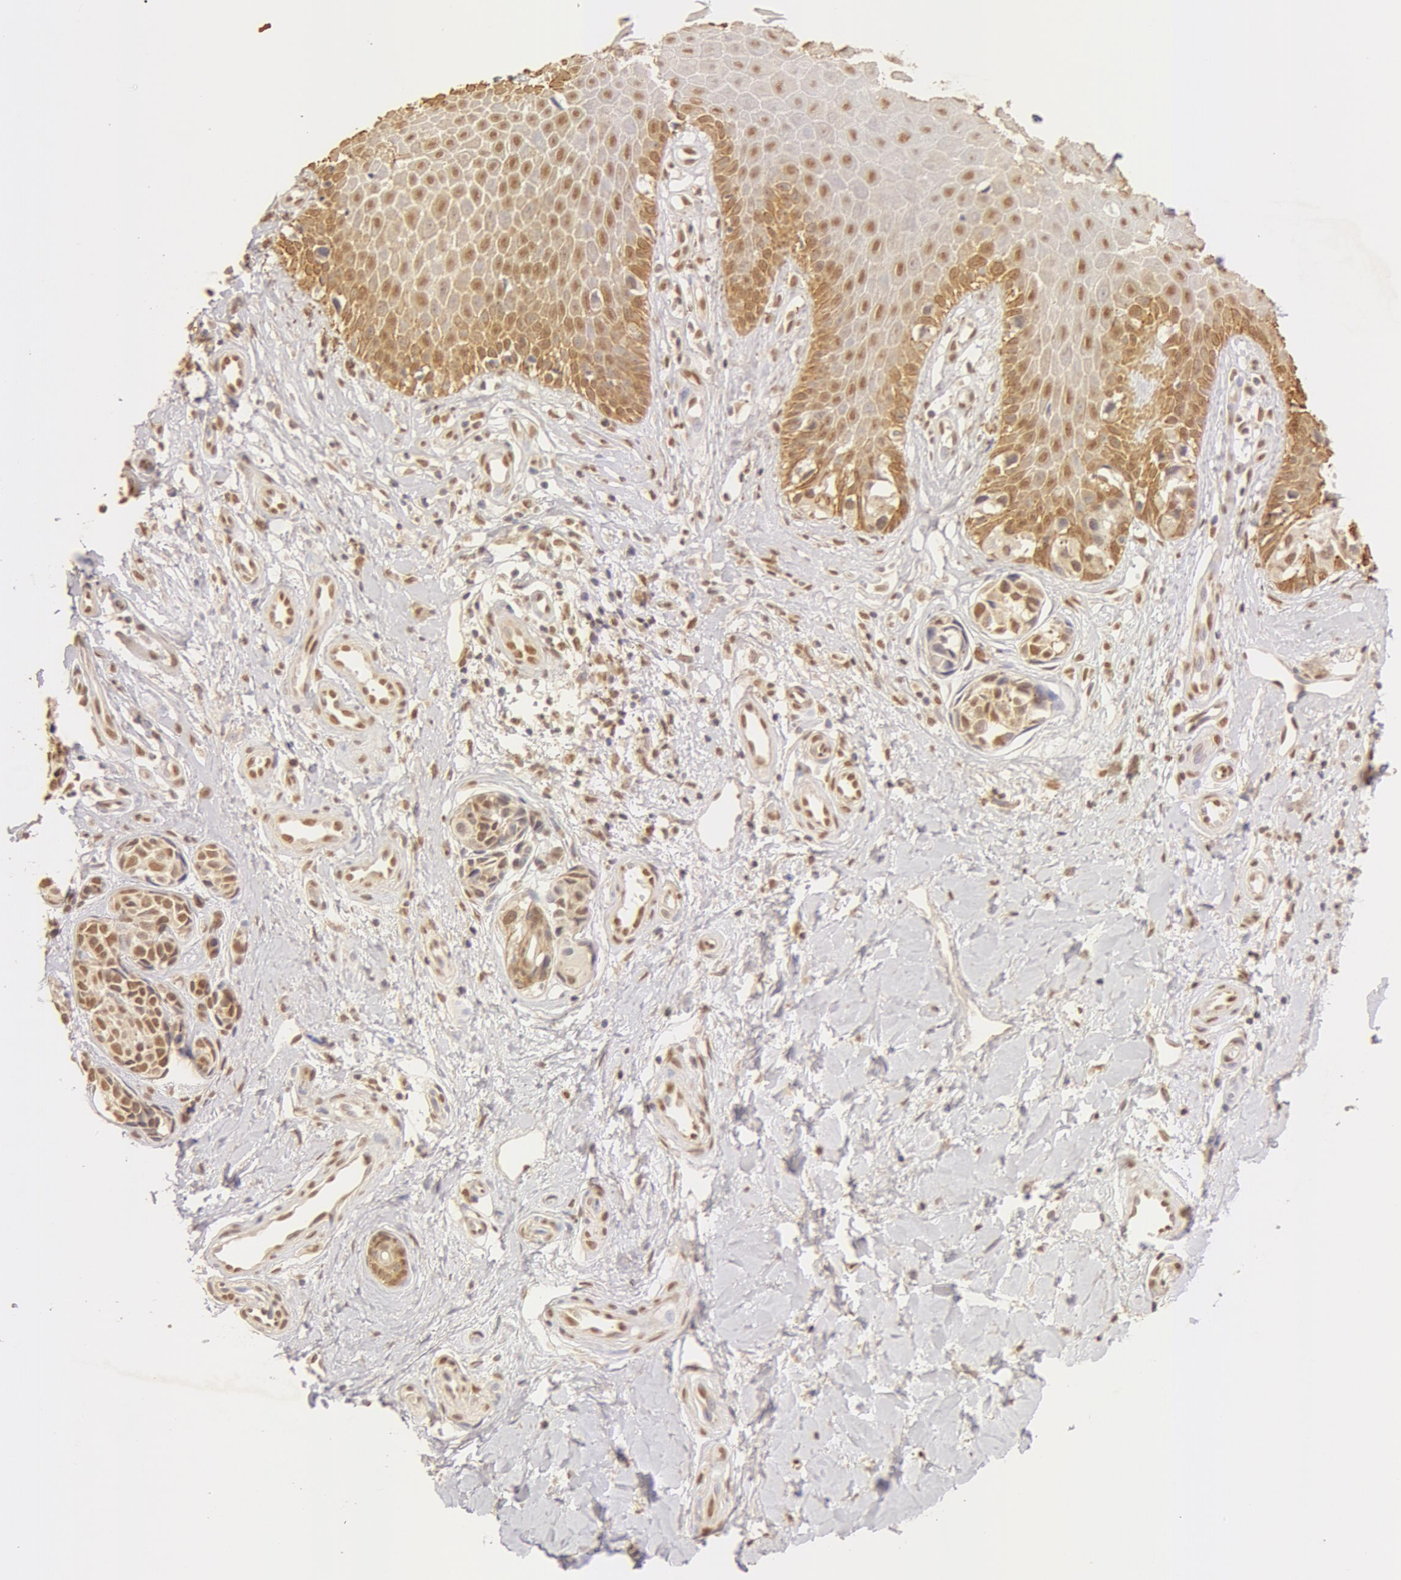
{"staining": {"intensity": "moderate", "quantity": ">75%", "location": "cytoplasmic/membranous,nuclear"}, "tissue": "melanoma", "cell_type": "Tumor cells", "image_type": "cancer", "snomed": [{"axis": "morphology", "description": "Malignant melanoma, NOS"}, {"axis": "topography", "description": "Skin"}], "caption": "Moderate cytoplasmic/membranous and nuclear positivity for a protein is appreciated in approximately >75% of tumor cells of melanoma using IHC.", "gene": "SNRNP70", "patient": {"sex": "male", "age": 79}}